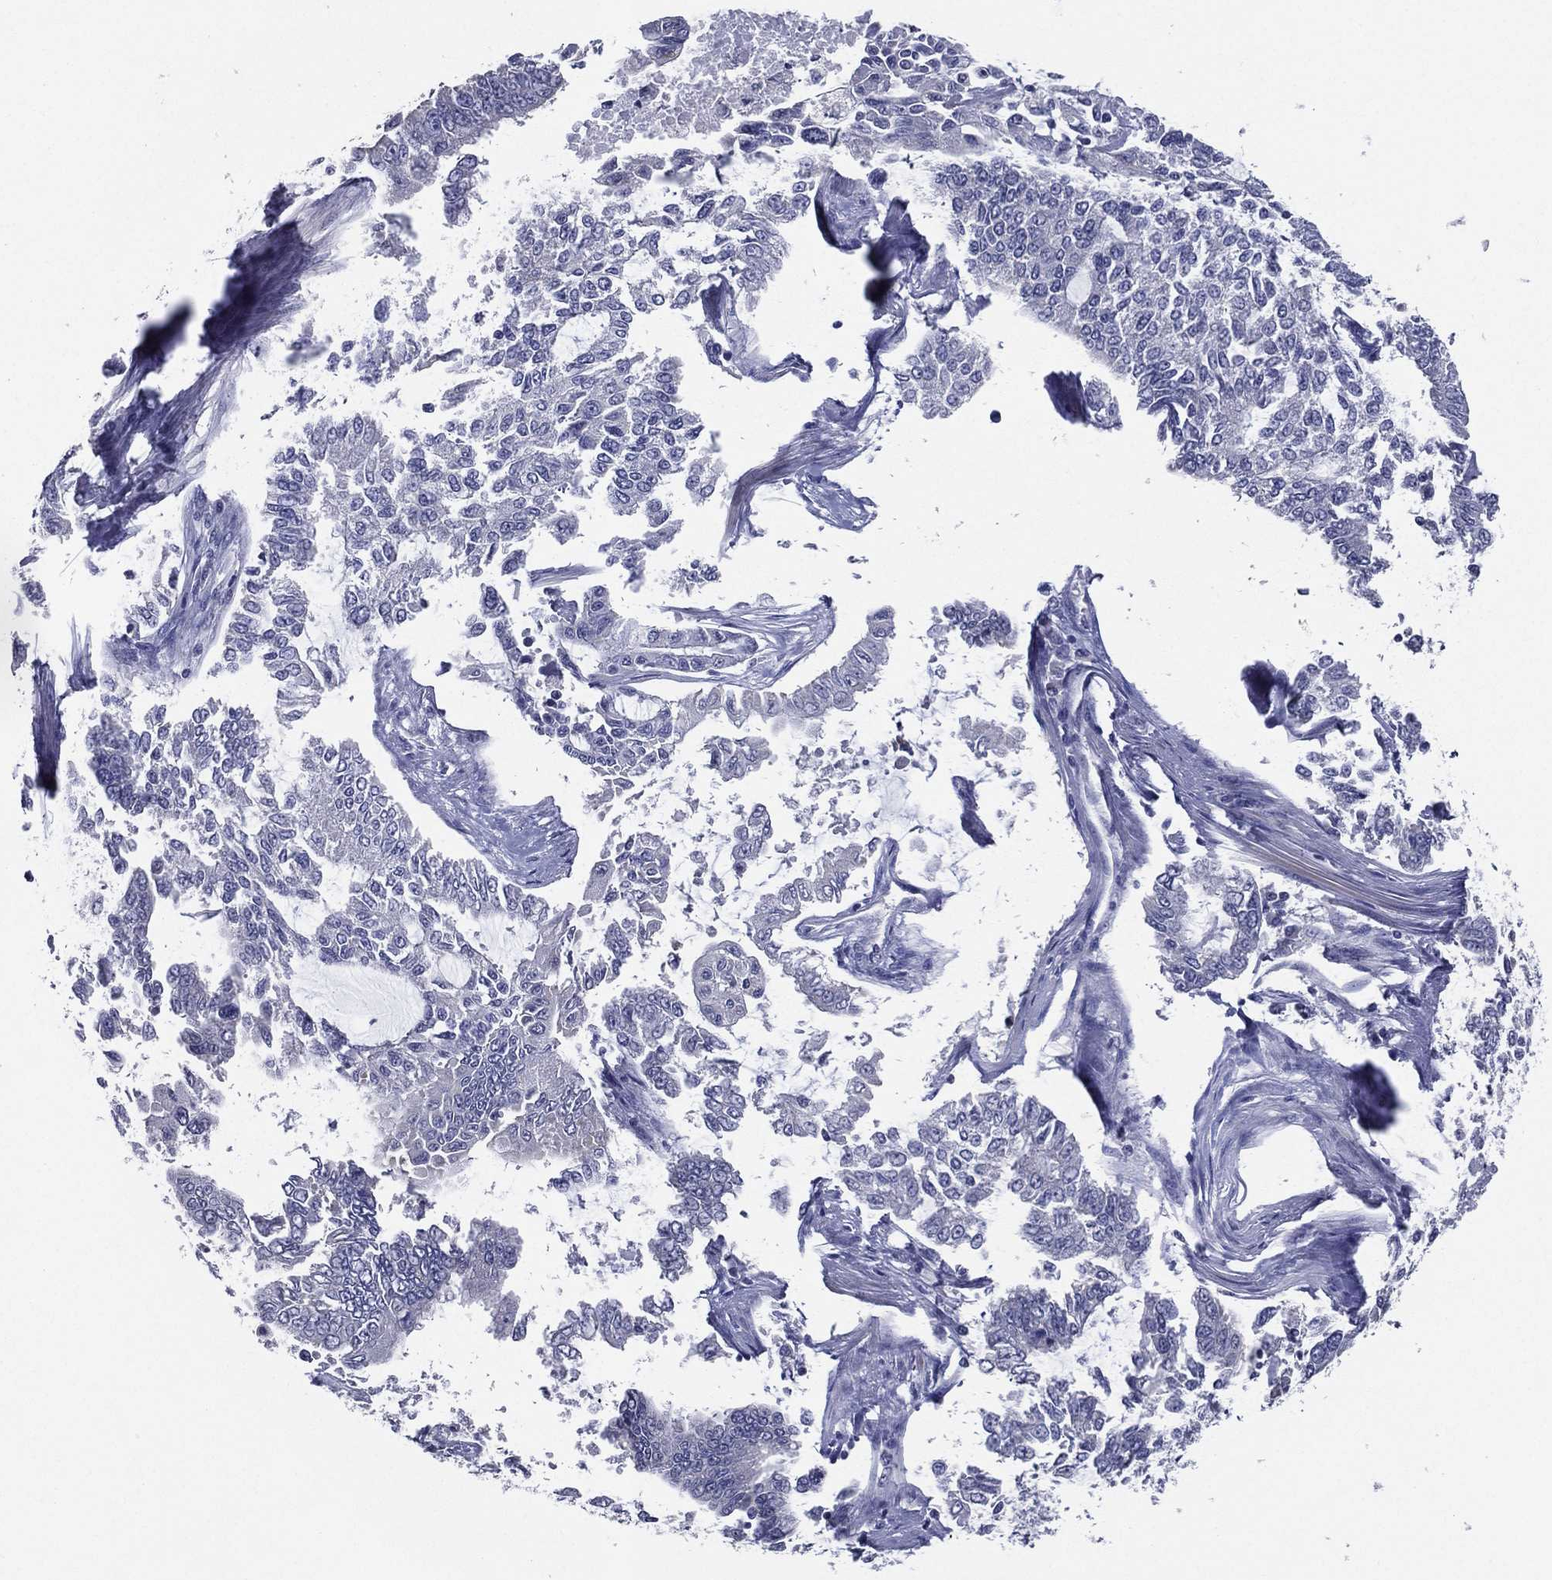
{"staining": {"intensity": "negative", "quantity": "none", "location": "none"}, "tissue": "endometrial cancer", "cell_type": "Tumor cells", "image_type": "cancer", "snomed": [{"axis": "morphology", "description": "Adenocarcinoma, NOS"}, {"axis": "topography", "description": "Uterus"}], "caption": "Tumor cells show no significant expression in adenocarcinoma (endometrial).", "gene": "SLC13A4", "patient": {"sex": "female", "age": 59}}